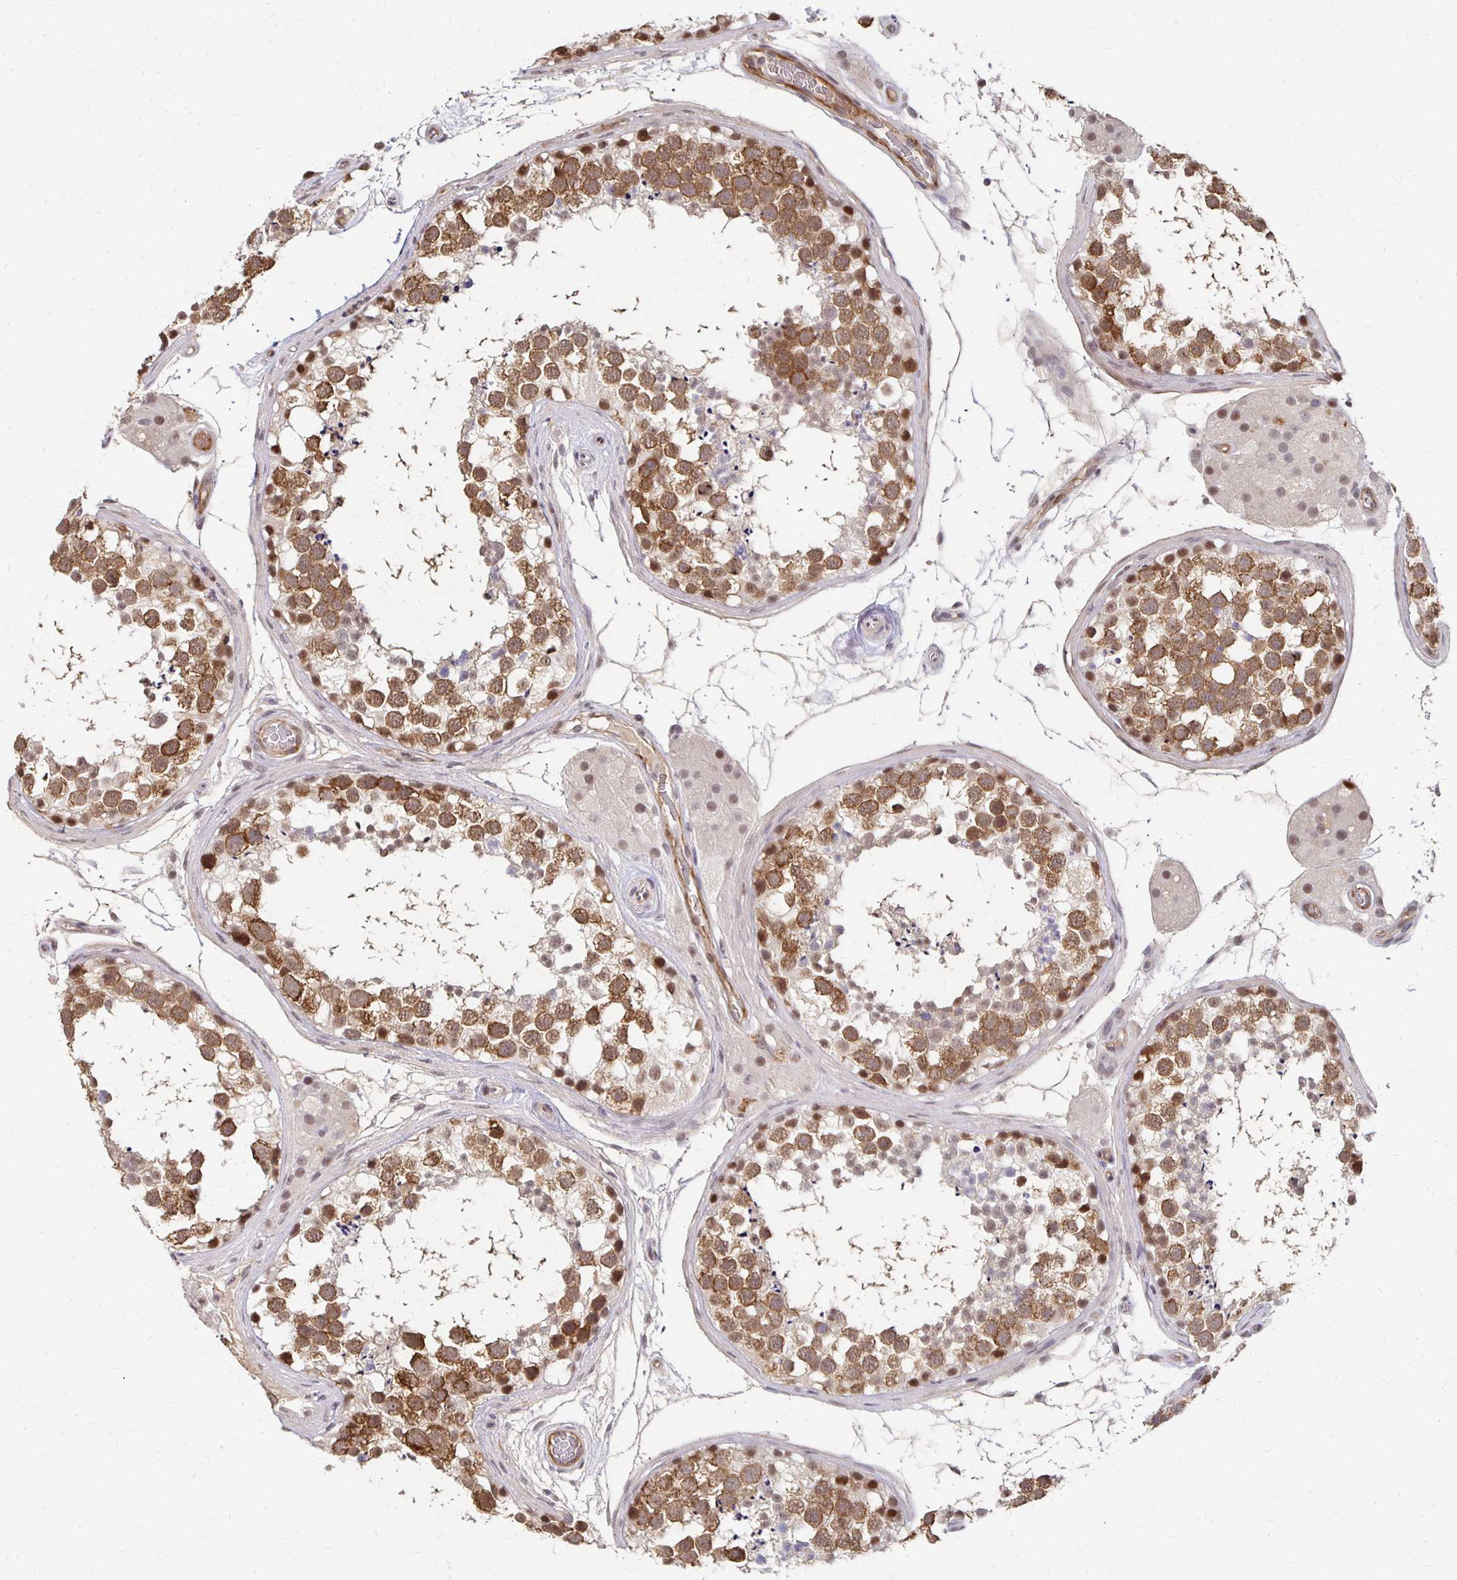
{"staining": {"intensity": "moderate", "quantity": ">75%", "location": "cytoplasmic/membranous,nuclear"}, "tissue": "testis", "cell_type": "Cells in seminiferous ducts", "image_type": "normal", "snomed": [{"axis": "morphology", "description": "Normal tissue, NOS"}, {"axis": "morphology", "description": "Seminoma, NOS"}, {"axis": "topography", "description": "Testis"}], "caption": "High-power microscopy captured an immunohistochemistry (IHC) photomicrograph of normal testis, revealing moderate cytoplasmic/membranous,nuclear positivity in approximately >75% of cells in seminiferous ducts. (IHC, brightfield microscopy, high magnification).", "gene": "CLASRP", "patient": {"sex": "male", "age": 65}}